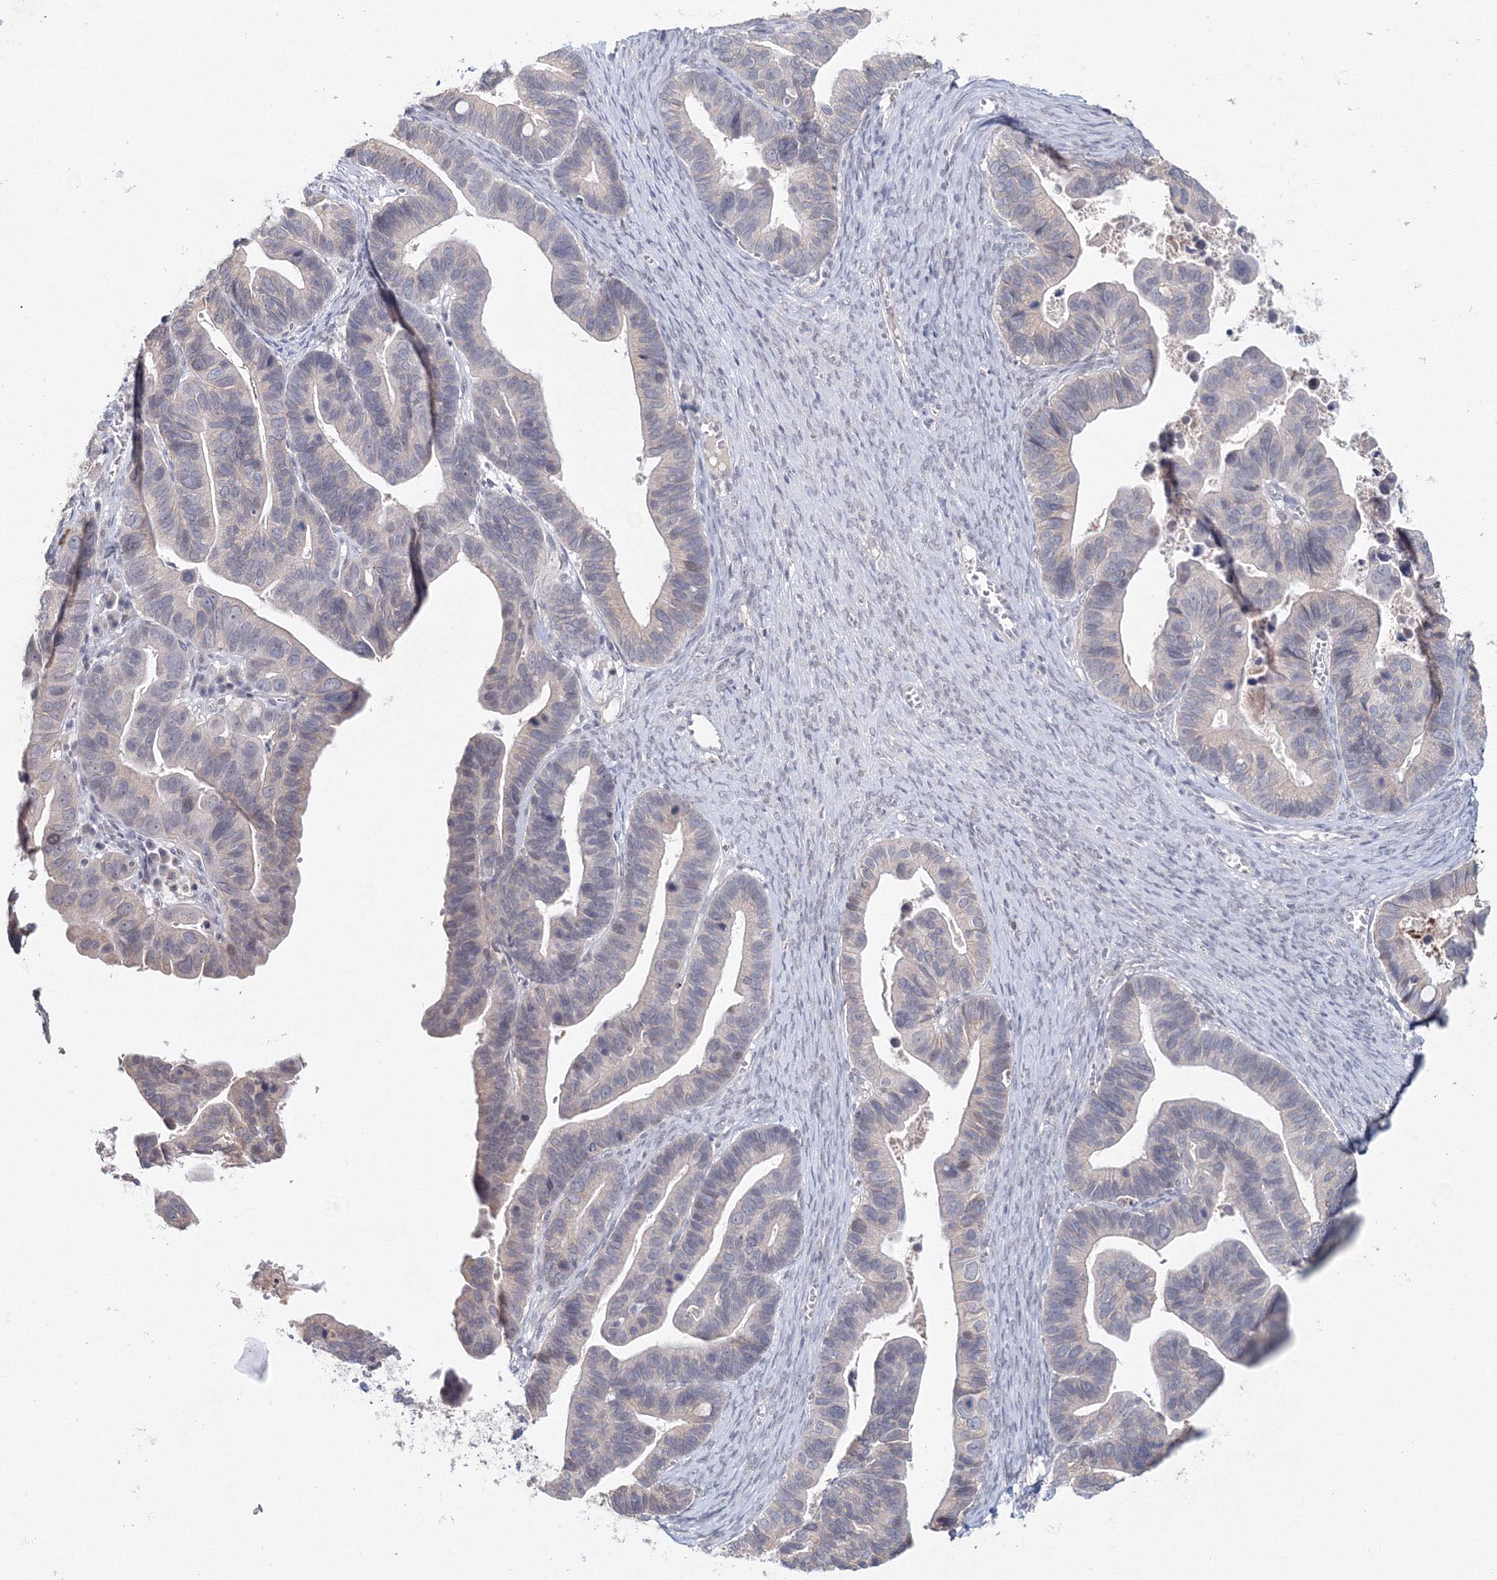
{"staining": {"intensity": "negative", "quantity": "none", "location": "none"}, "tissue": "ovarian cancer", "cell_type": "Tumor cells", "image_type": "cancer", "snomed": [{"axis": "morphology", "description": "Cystadenocarcinoma, serous, NOS"}, {"axis": "topography", "description": "Ovary"}], "caption": "IHC micrograph of neoplastic tissue: human ovarian cancer (serous cystadenocarcinoma) stained with DAB (3,3'-diaminobenzidine) exhibits no significant protein staining in tumor cells.", "gene": "SLC7A7", "patient": {"sex": "female", "age": 56}}